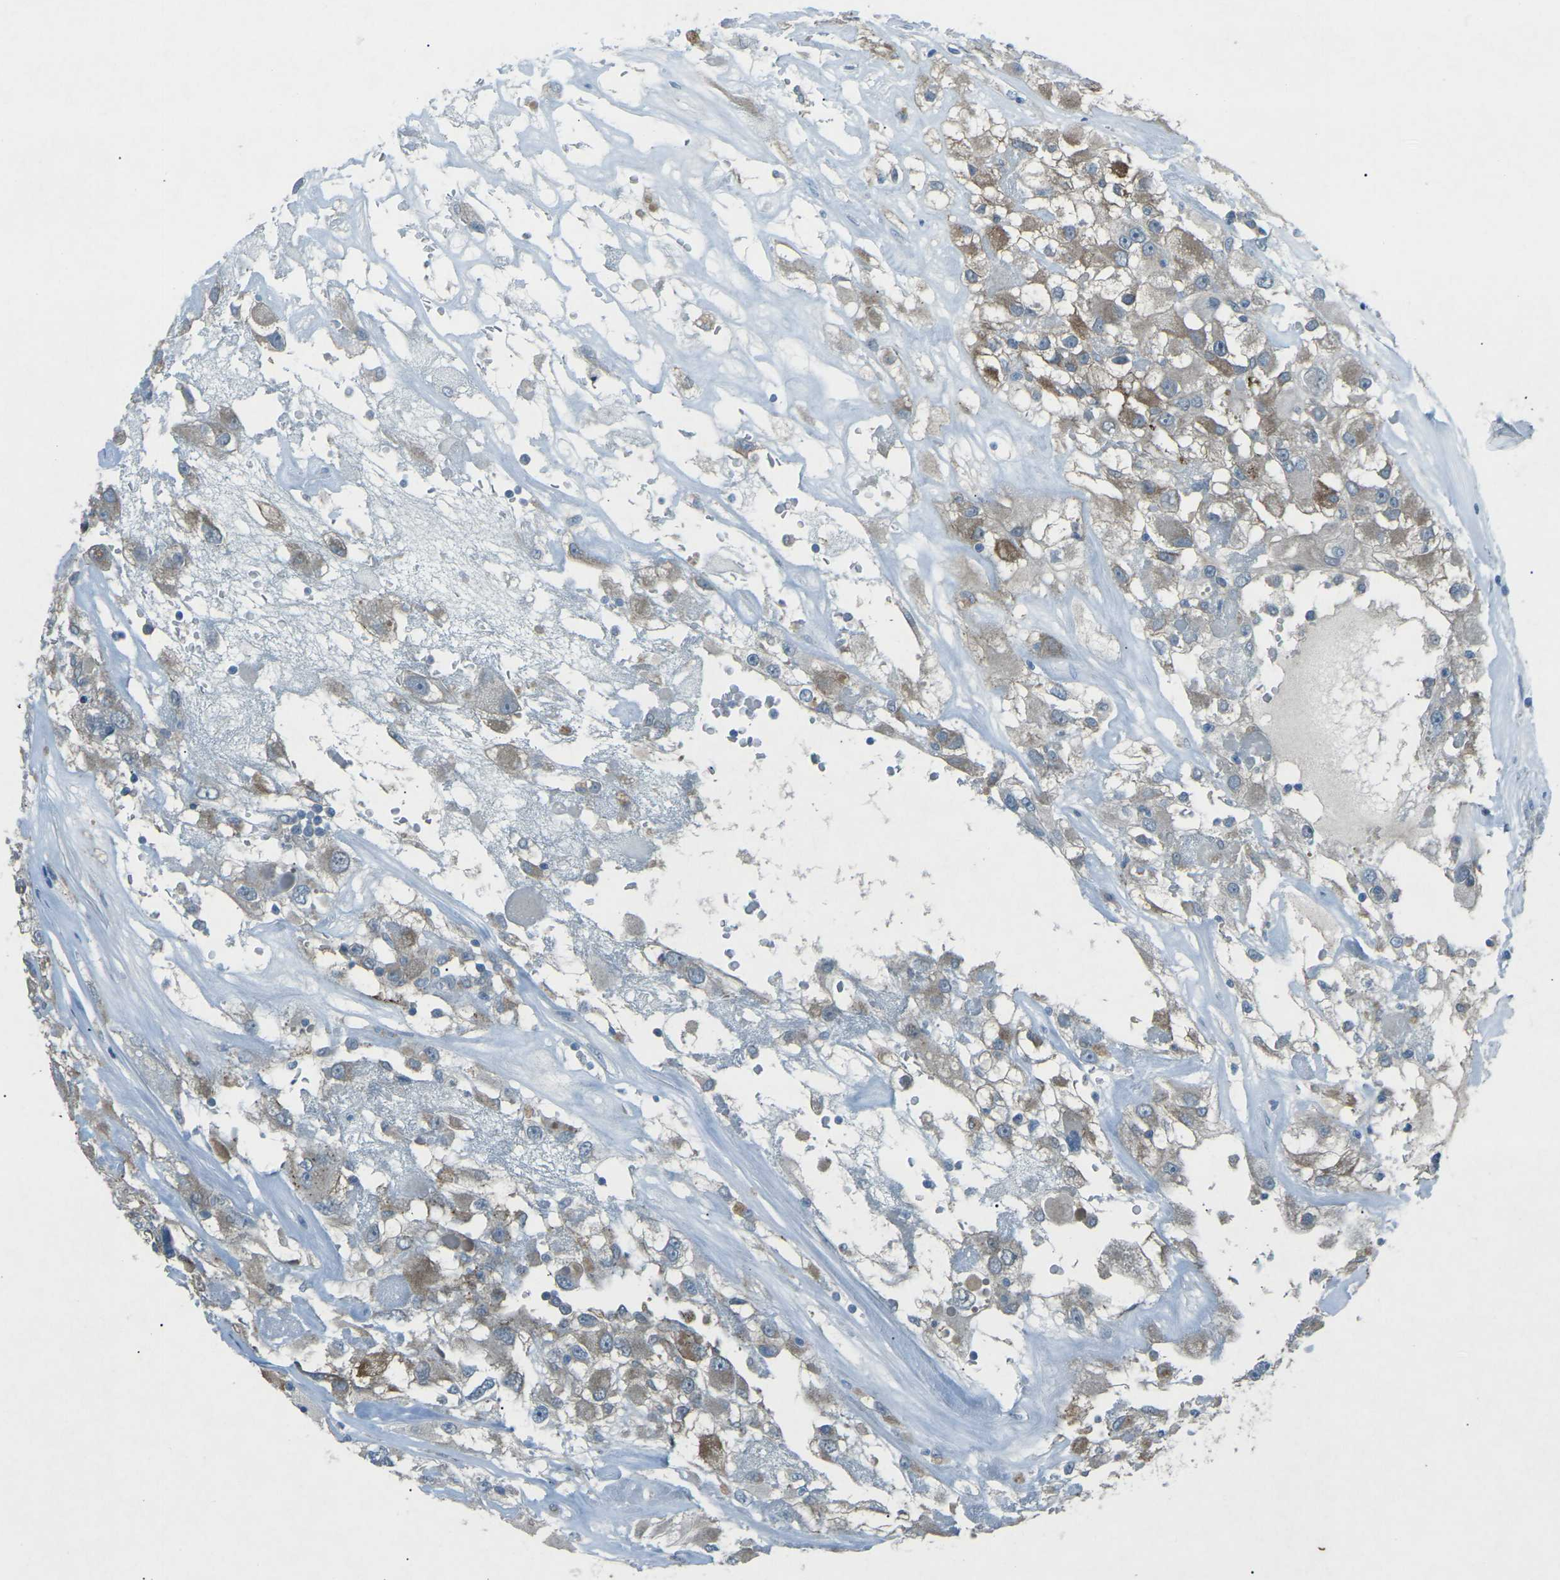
{"staining": {"intensity": "weak", "quantity": "25%-75%", "location": "cytoplasmic/membranous"}, "tissue": "renal cancer", "cell_type": "Tumor cells", "image_type": "cancer", "snomed": [{"axis": "morphology", "description": "Adenocarcinoma, NOS"}, {"axis": "topography", "description": "Kidney"}], "caption": "Adenocarcinoma (renal) stained with a brown dye demonstrates weak cytoplasmic/membranous positive staining in about 25%-75% of tumor cells.", "gene": "PRKCA", "patient": {"sex": "female", "age": 52}}